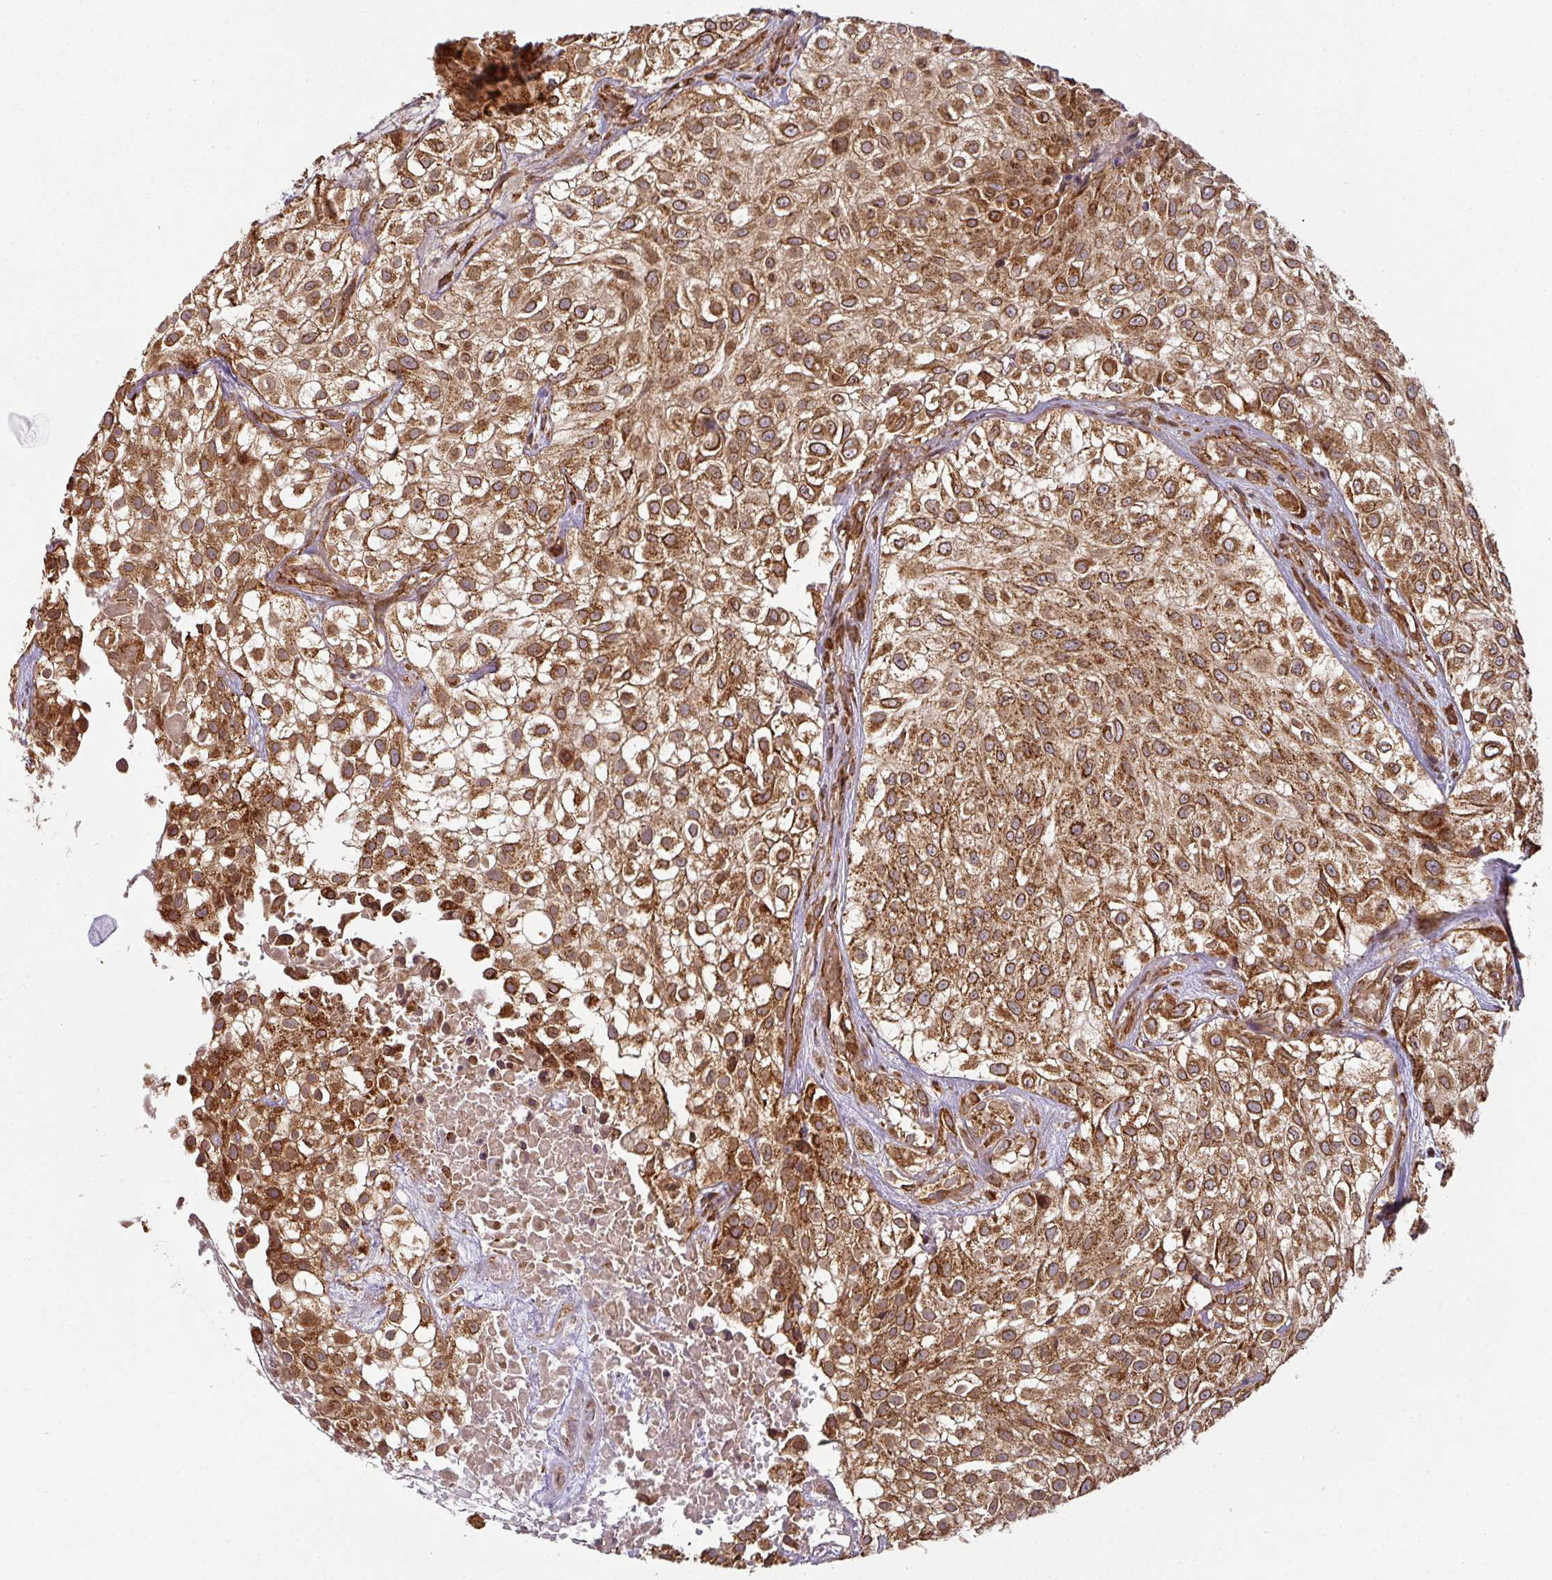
{"staining": {"intensity": "strong", "quantity": ">75%", "location": "cytoplasmic/membranous"}, "tissue": "urothelial cancer", "cell_type": "Tumor cells", "image_type": "cancer", "snomed": [{"axis": "morphology", "description": "Urothelial carcinoma, High grade"}, {"axis": "topography", "description": "Urinary bladder"}], "caption": "Urothelial carcinoma (high-grade) stained for a protein displays strong cytoplasmic/membranous positivity in tumor cells.", "gene": "TRAP1", "patient": {"sex": "male", "age": 56}}